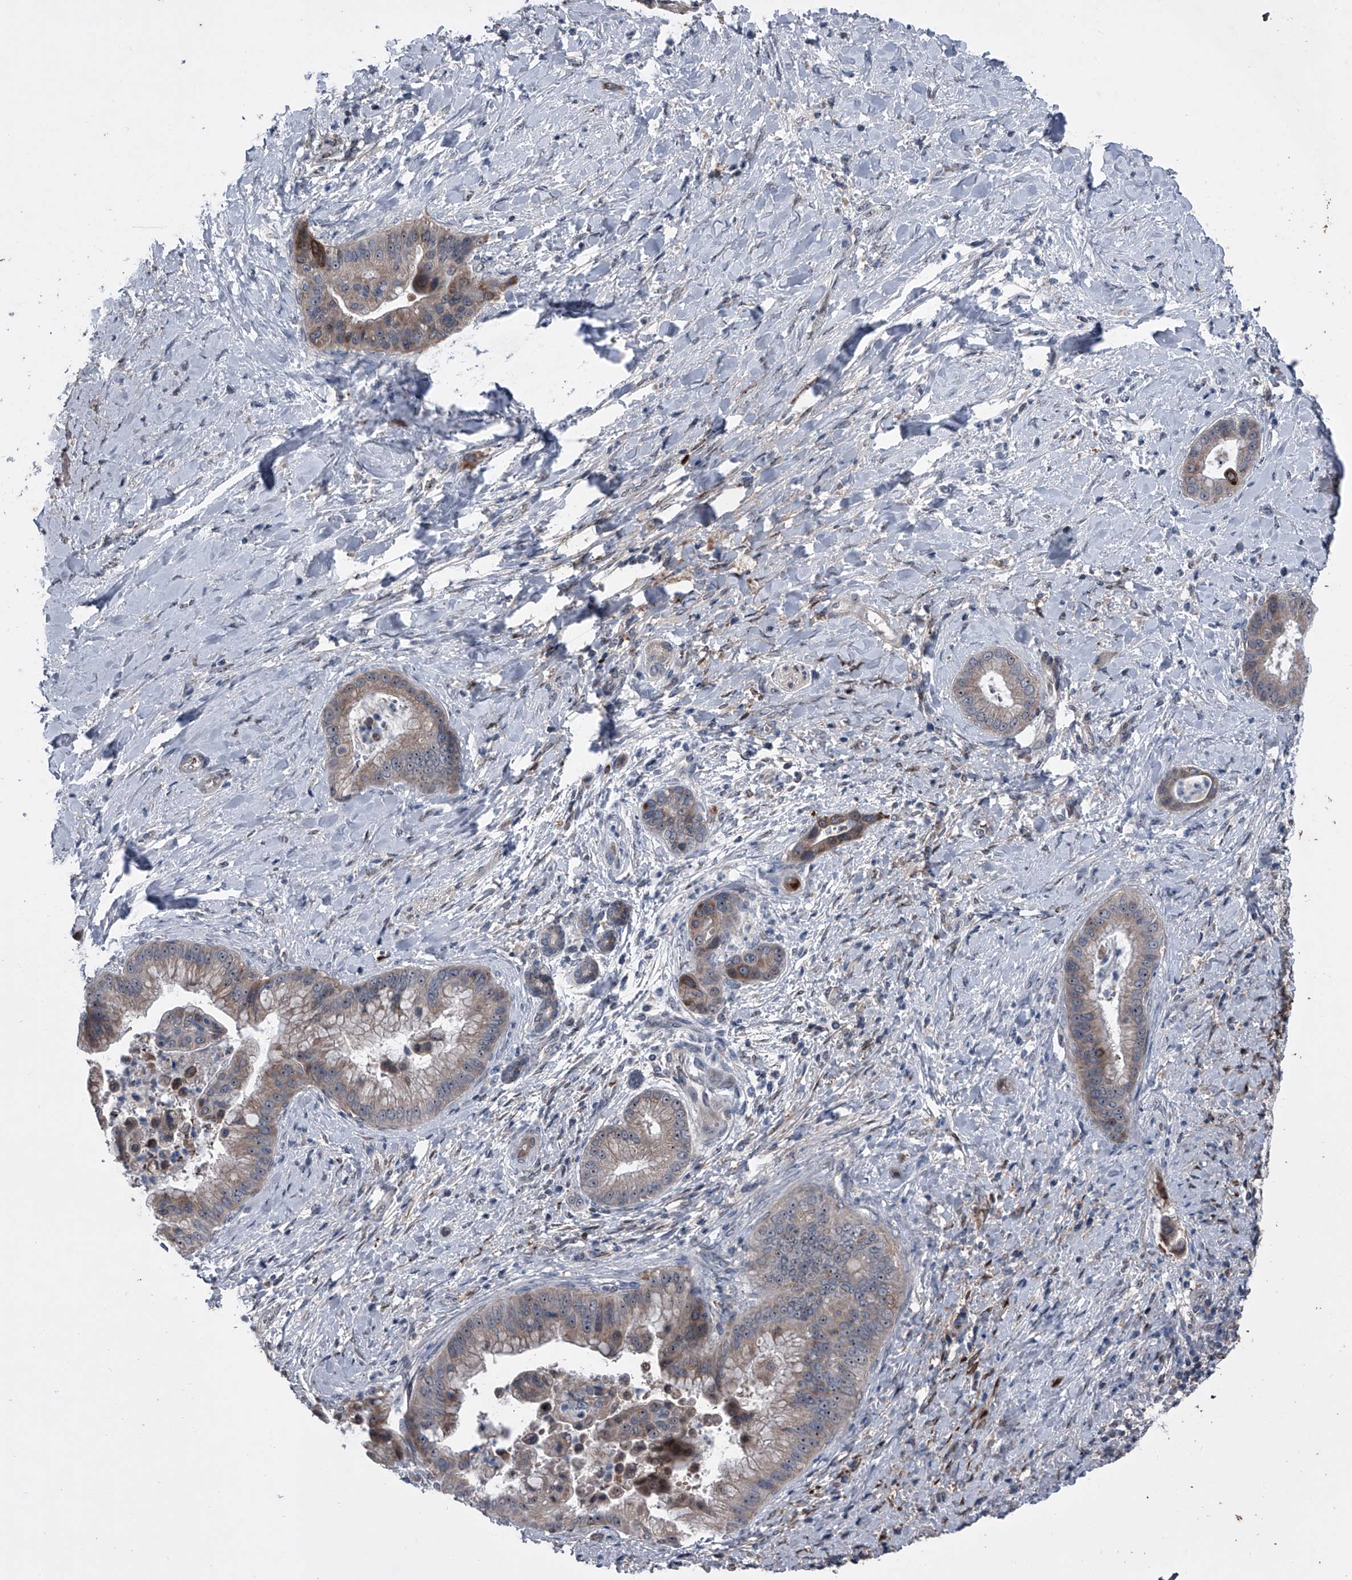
{"staining": {"intensity": "moderate", "quantity": "<25%", "location": "cytoplasmic/membranous,nuclear"}, "tissue": "liver cancer", "cell_type": "Tumor cells", "image_type": "cancer", "snomed": [{"axis": "morphology", "description": "Cholangiocarcinoma"}, {"axis": "topography", "description": "Liver"}], "caption": "About <25% of tumor cells in human liver cancer exhibit moderate cytoplasmic/membranous and nuclear protein staining as visualized by brown immunohistochemical staining.", "gene": "CEP85L", "patient": {"sex": "female", "age": 54}}